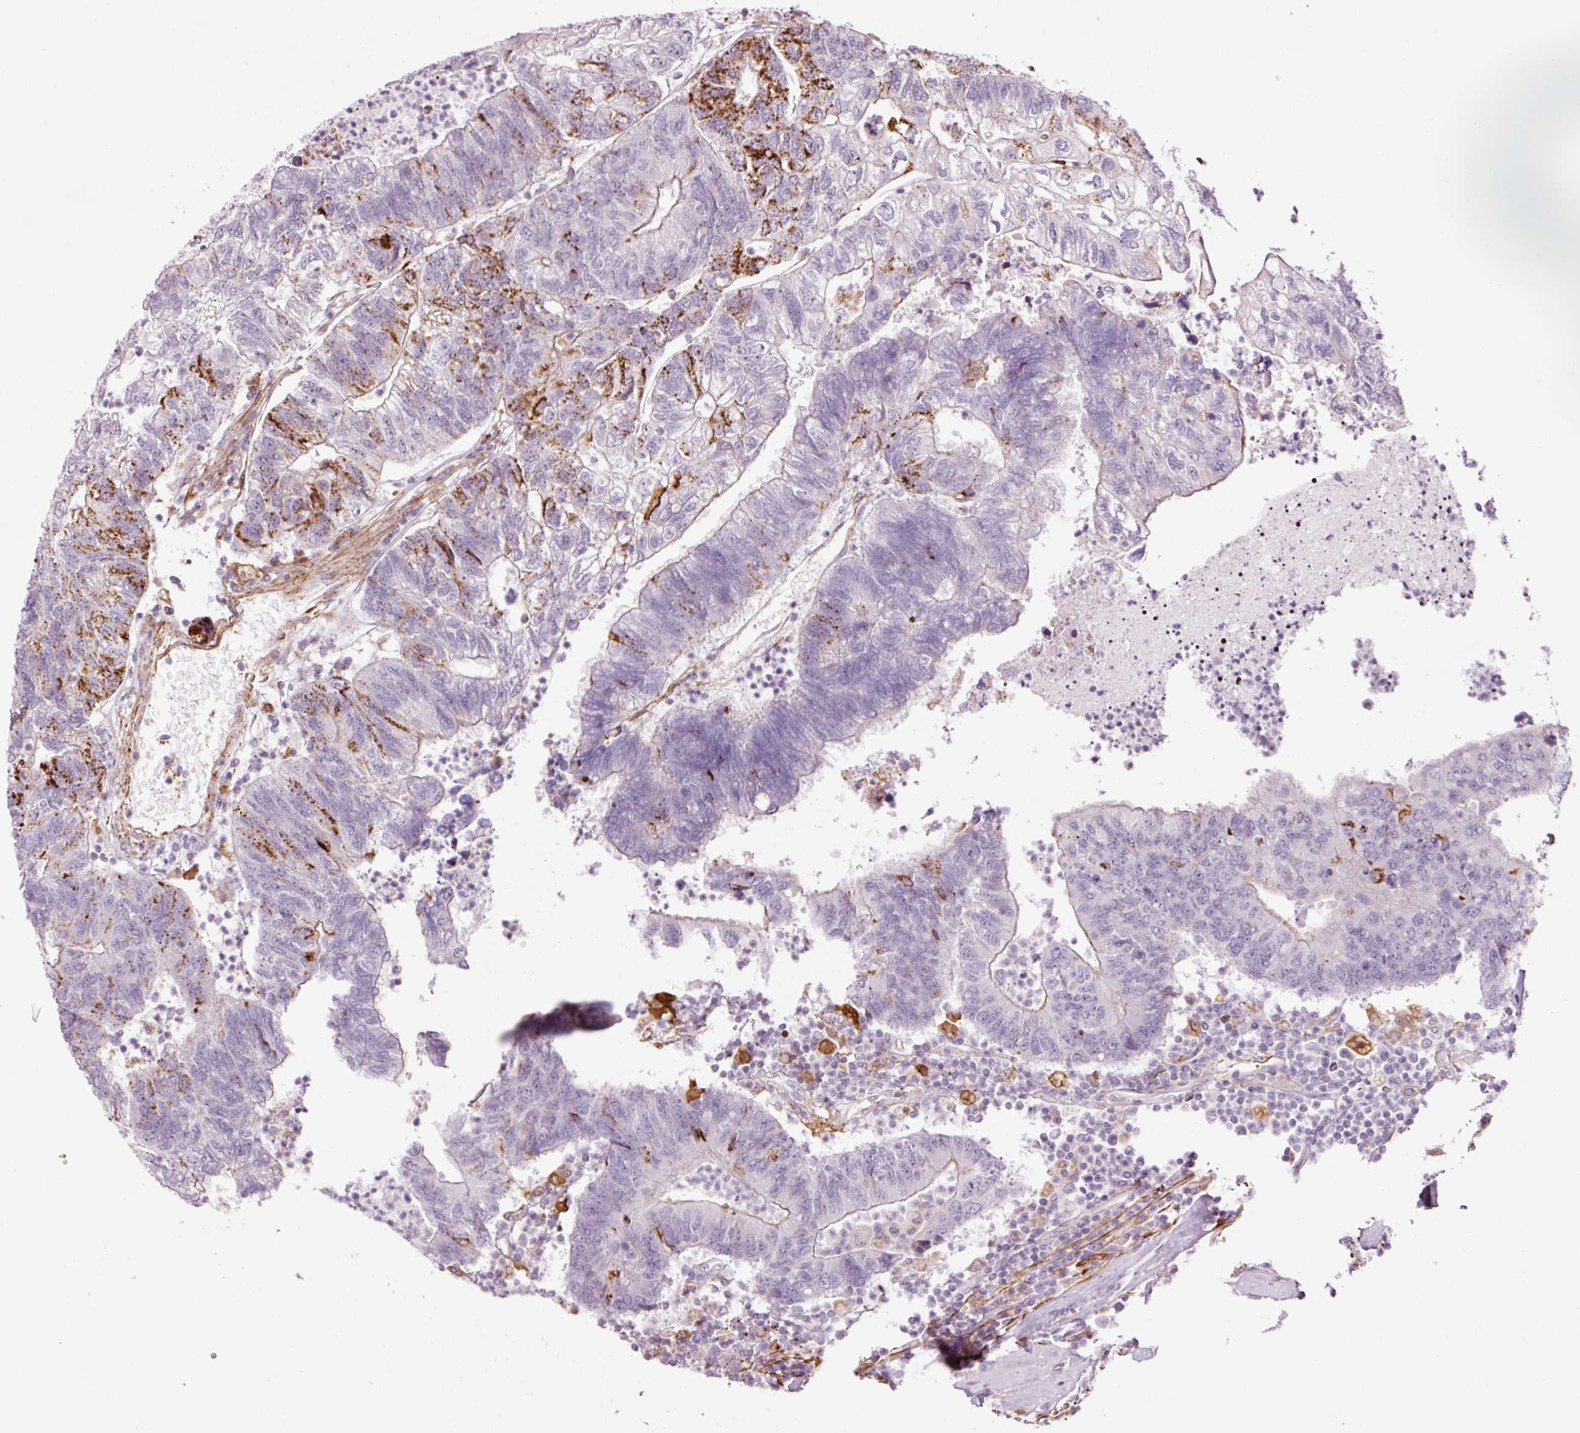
{"staining": {"intensity": "strong", "quantity": "<25%", "location": "cytoplasmic/membranous"}, "tissue": "colorectal cancer", "cell_type": "Tumor cells", "image_type": "cancer", "snomed": [{"axis": "morphology", "description": "Adenocarcinoma, NOS"}, {"axis": "topography", "description": "Colon"}], "caption": "Protein expression analysis of colorectal cancer (adenocarcinoma) demonstrates strong cytoplasmic/membranous expression in approximately <25% of tumor cells.", "gene": "ANKRD20A1", "patient": {"sex": "female", "age": 48}}